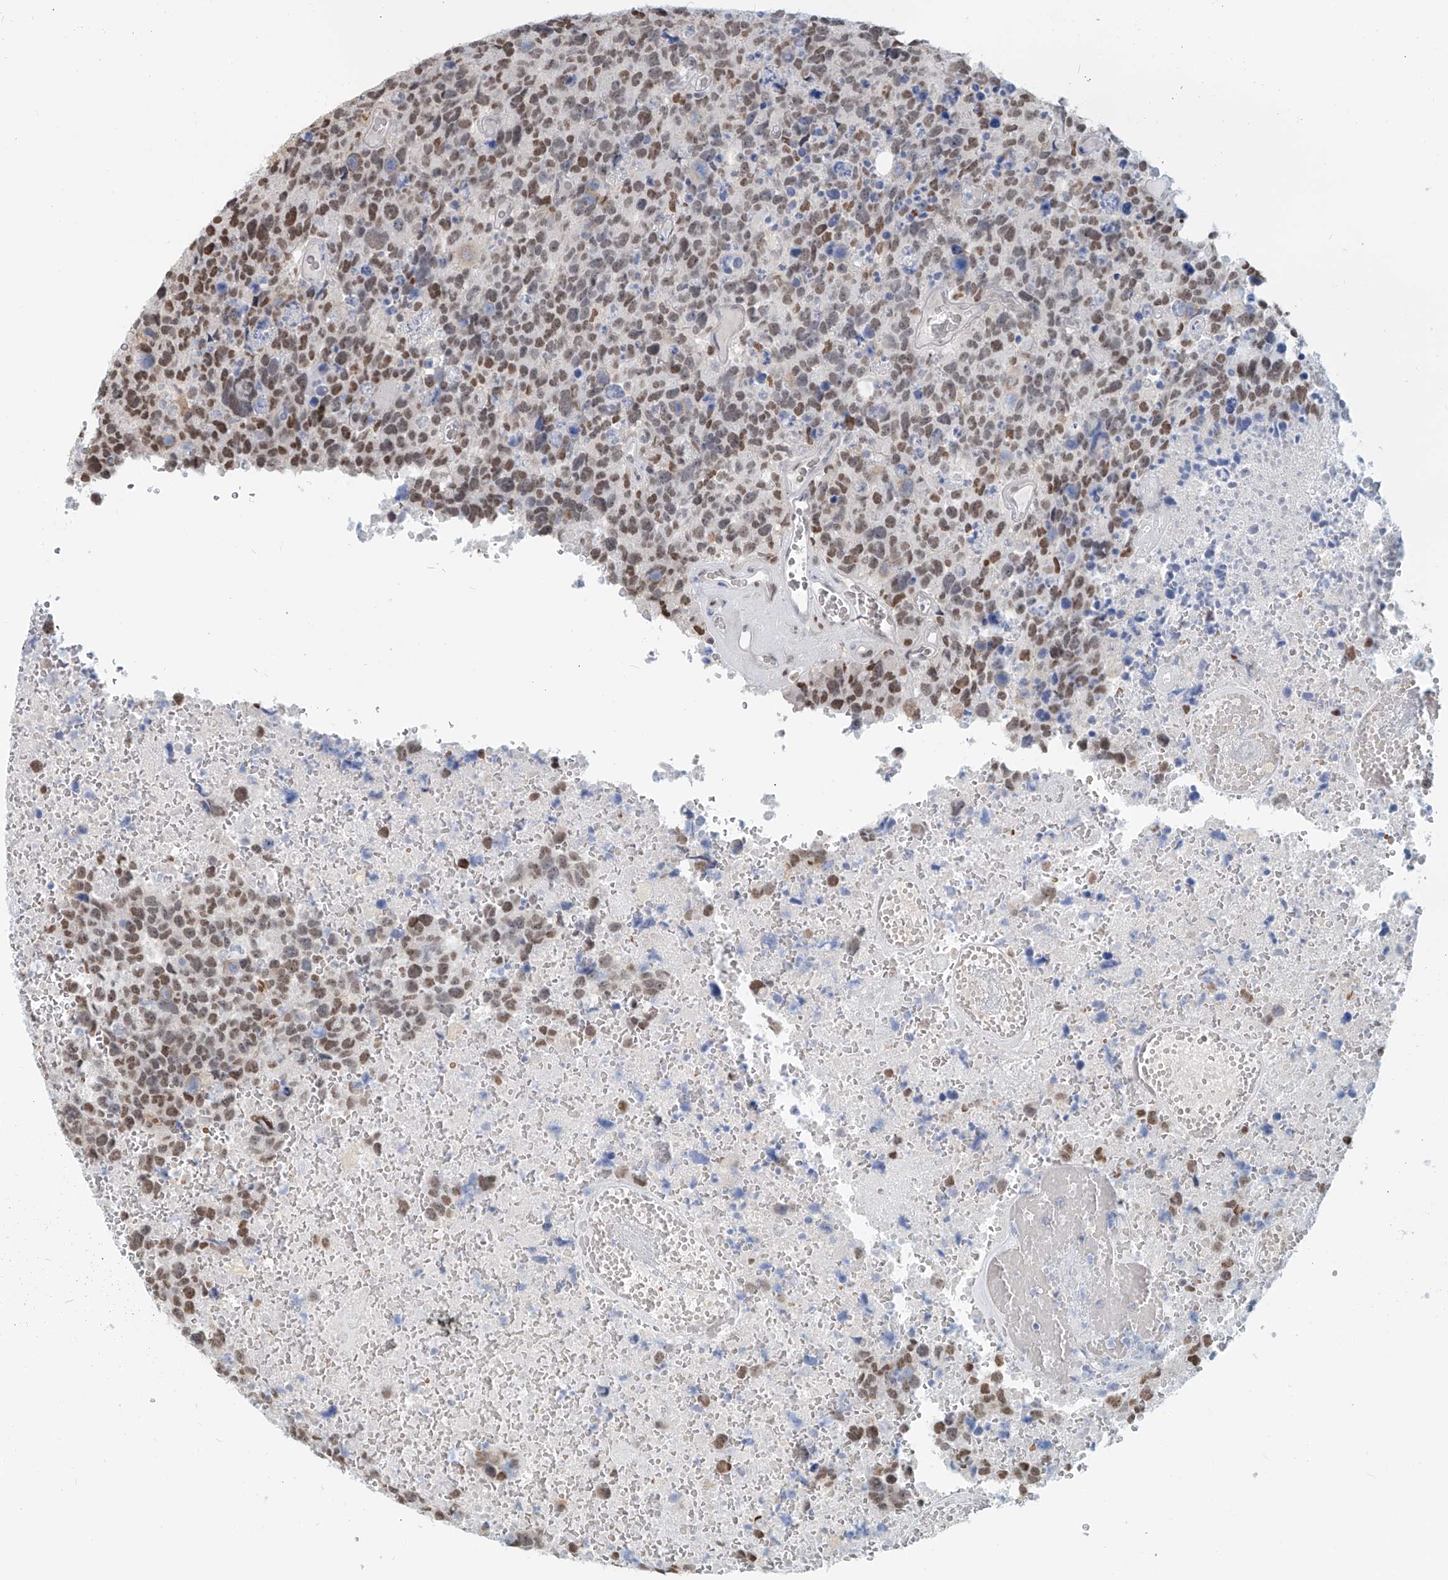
{"staining": {"intensity": "moderate", "quantity": "25%-75%", "location": "nuclear"}, "tissue": "glioma", "cell_type": "Tumor cells", "image_type": "cancer", "snomed": [{"axis": "morphology", "description": "Glioma, malignant, High grade"}, {"axis": "topography", "description": "Brain"}], "caption": "IHC photomicrograph of high-grade glioma (malignant) stained for a protein (brown), which exhibits medium levels of moderate nuclear staining in about 25%-75% of tumor cells.", "gene": "SASH1", "patient": {"sex": "male", "age": 69}}